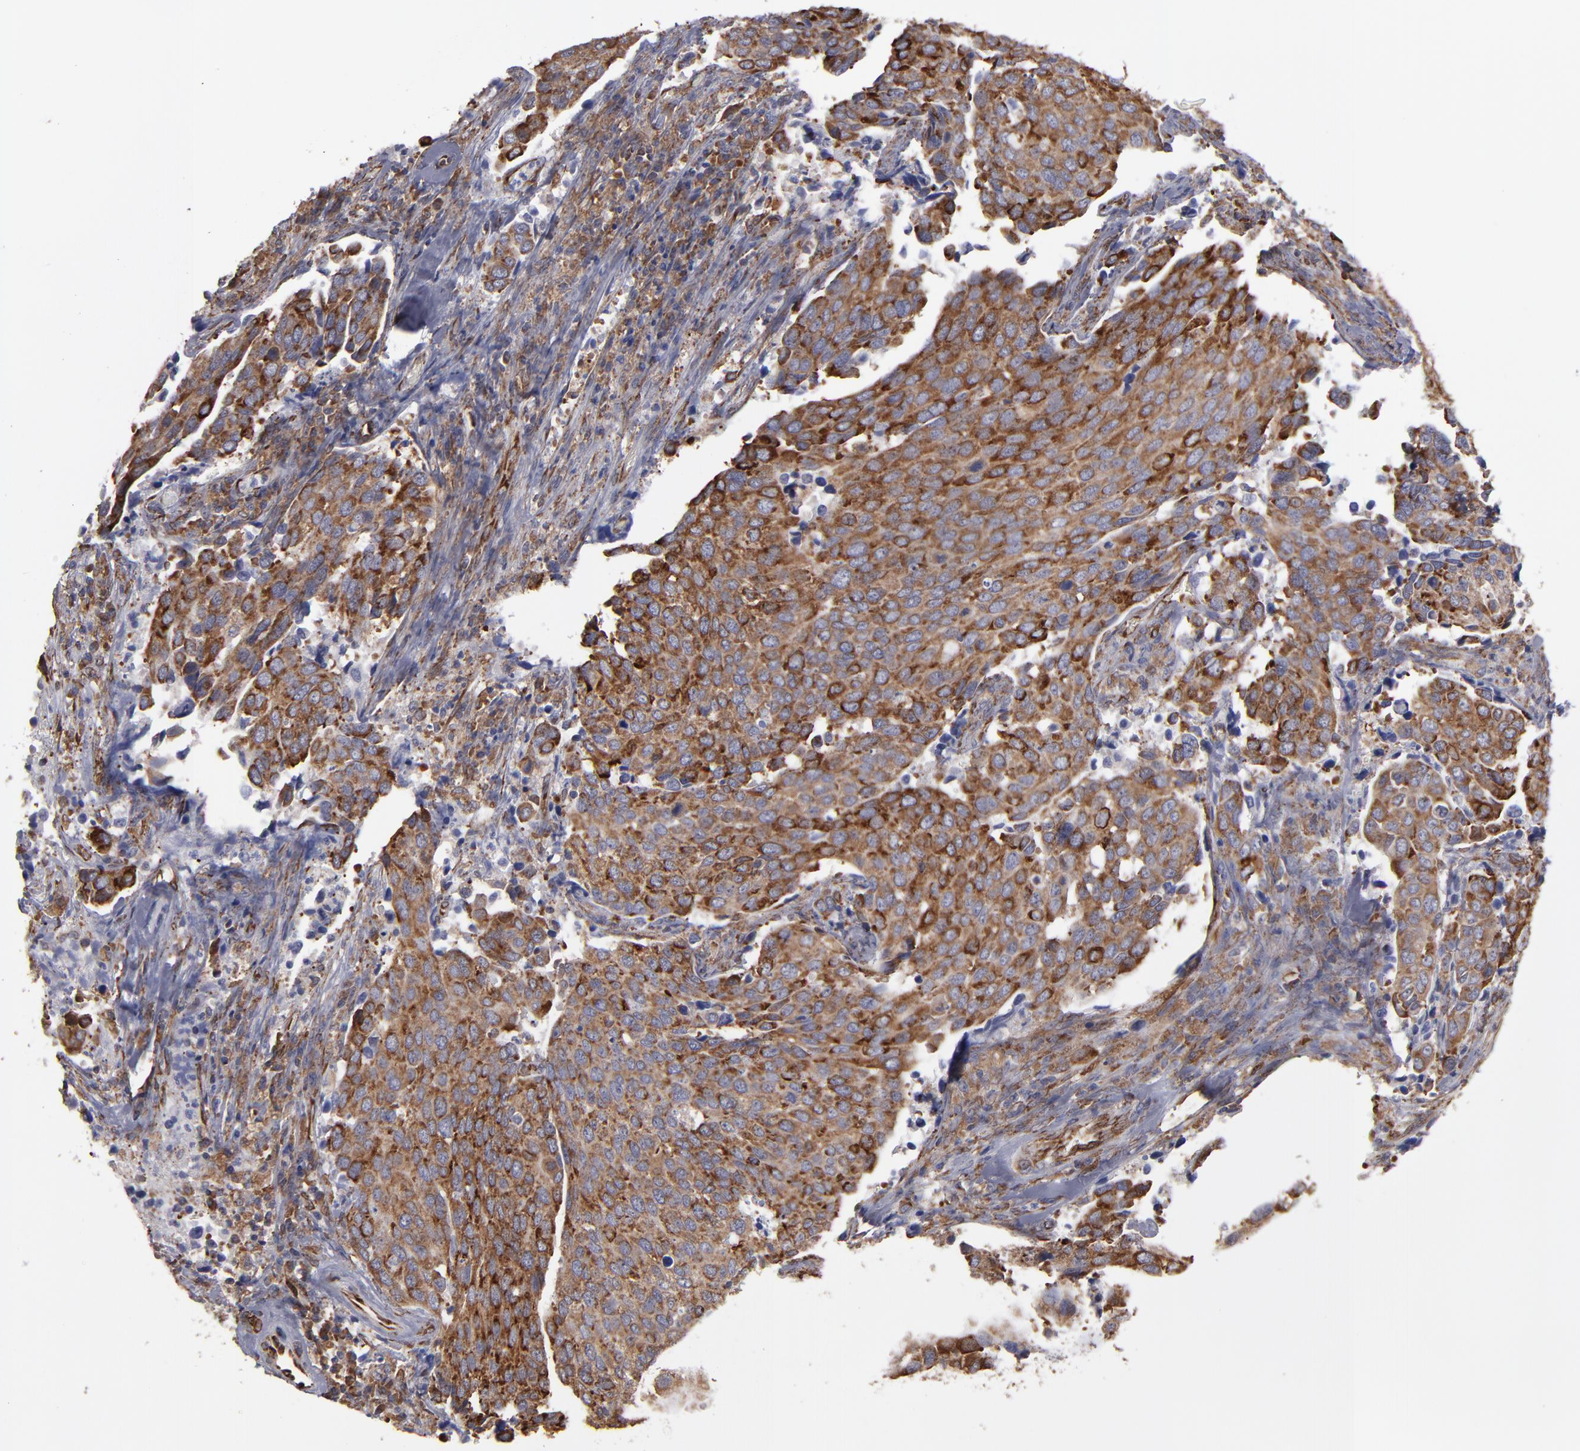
{"staining": {"intensity": "moderate", "quantity": ">75%", "location": "cytoplasmic/membranous"}, "tissue": "cervical cancer", "cell_type": "Tumor cells", "image_type": "cancer", "snomed": [{"axis": "morphology", "description": "Squamous cell carcinoma, NOS"}, {"axis": "topography", "description": "Cervix"}], "caption": "DAB immunohistochemical staining of human cervical cancer exhibits moderate cytoplasmic/membranous protein positivity in about >75% of tumor cells. (DAB (3,3'-diaminobenzidine) IHC, brown staining for protein, blue staining for nuclei).", "gene": "KTN1", "patient": {"sex": "female", "age": 54}}